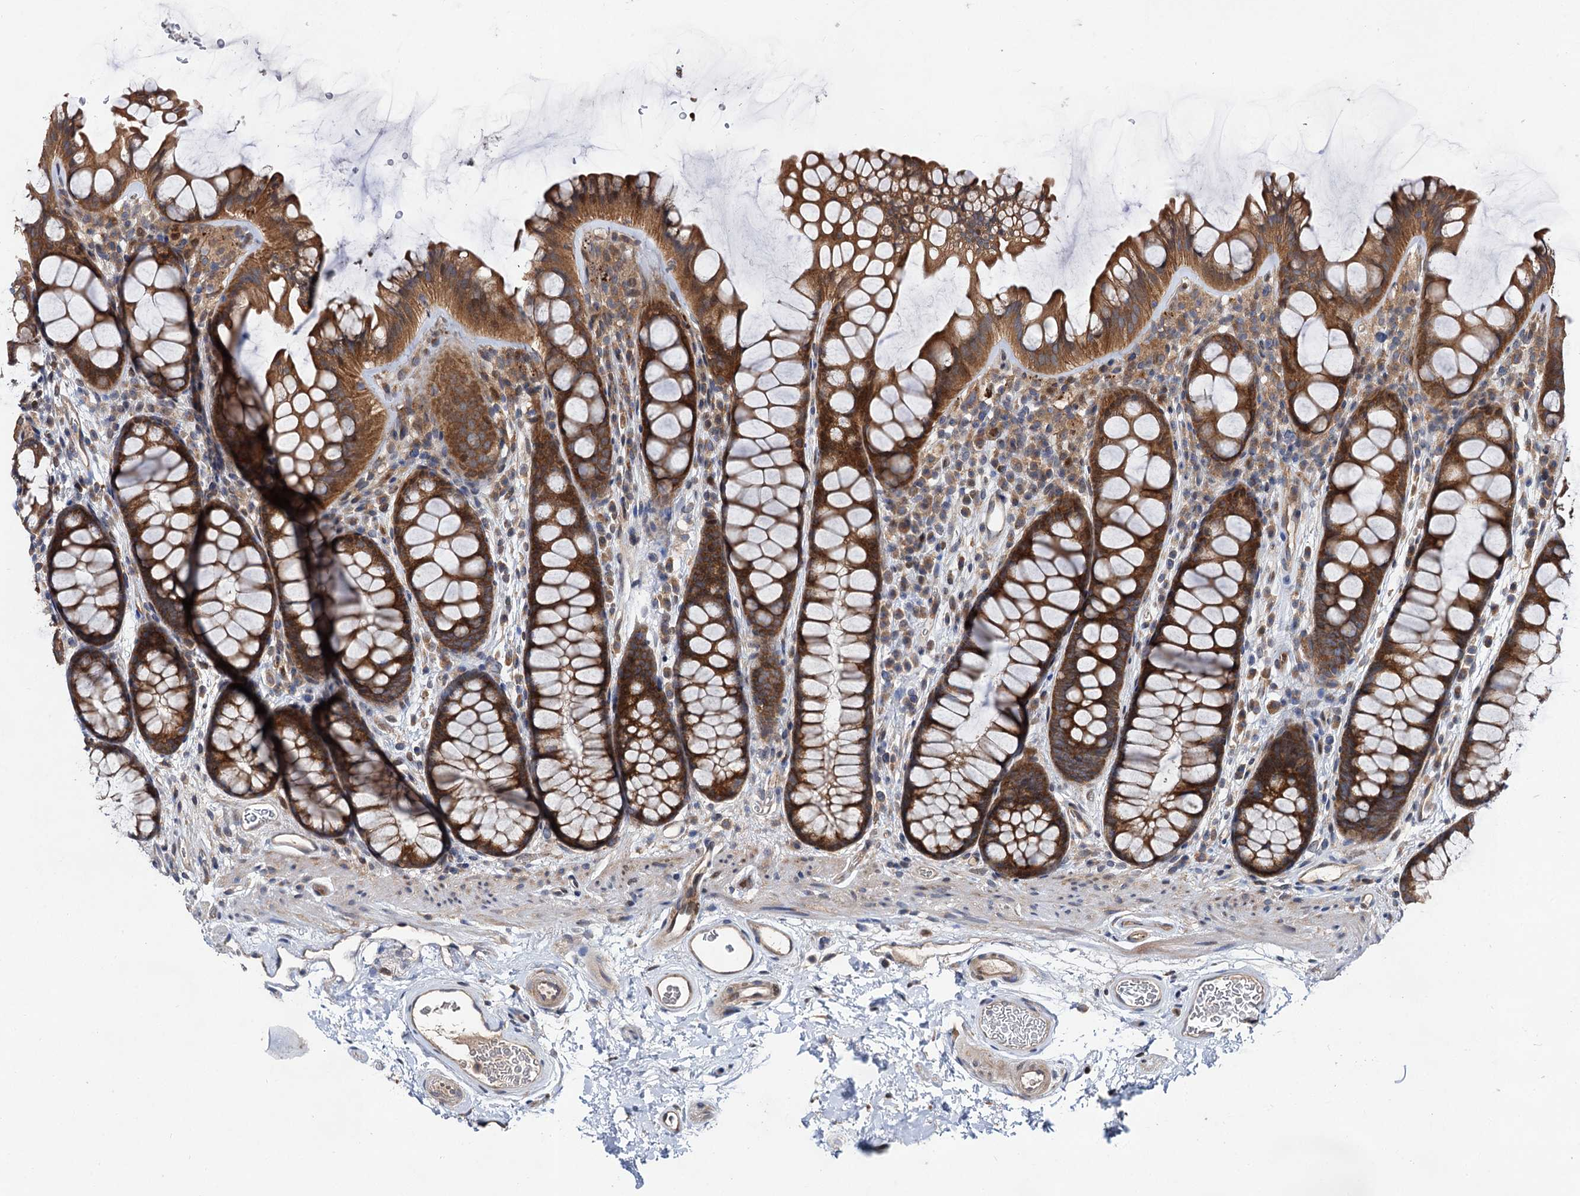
{"staining": {"intensity": "weak", "quantity": ">75%", "location": "cytoplasmic/membranous"}, "tissue": "colon", "cell_type": "Endothelial cells", "image_type": "normal", "snomed": [{"axis": "morphology", "description": "Normal tissue, NOS"}, {"axis": "topography", "description": "Colon"}], "caption": "IHC (DAB (3,3'-diaminobenzidine)) staining of unremarkable human colon displays weak cytoplasmic/membranous protein expression in approximately >75% of endothelial cells. (brown staining indicates protein expression, while blue staining denotes nuclei).", "gene": "NAA25", "patient": {"sex": "female", "age": 82}}